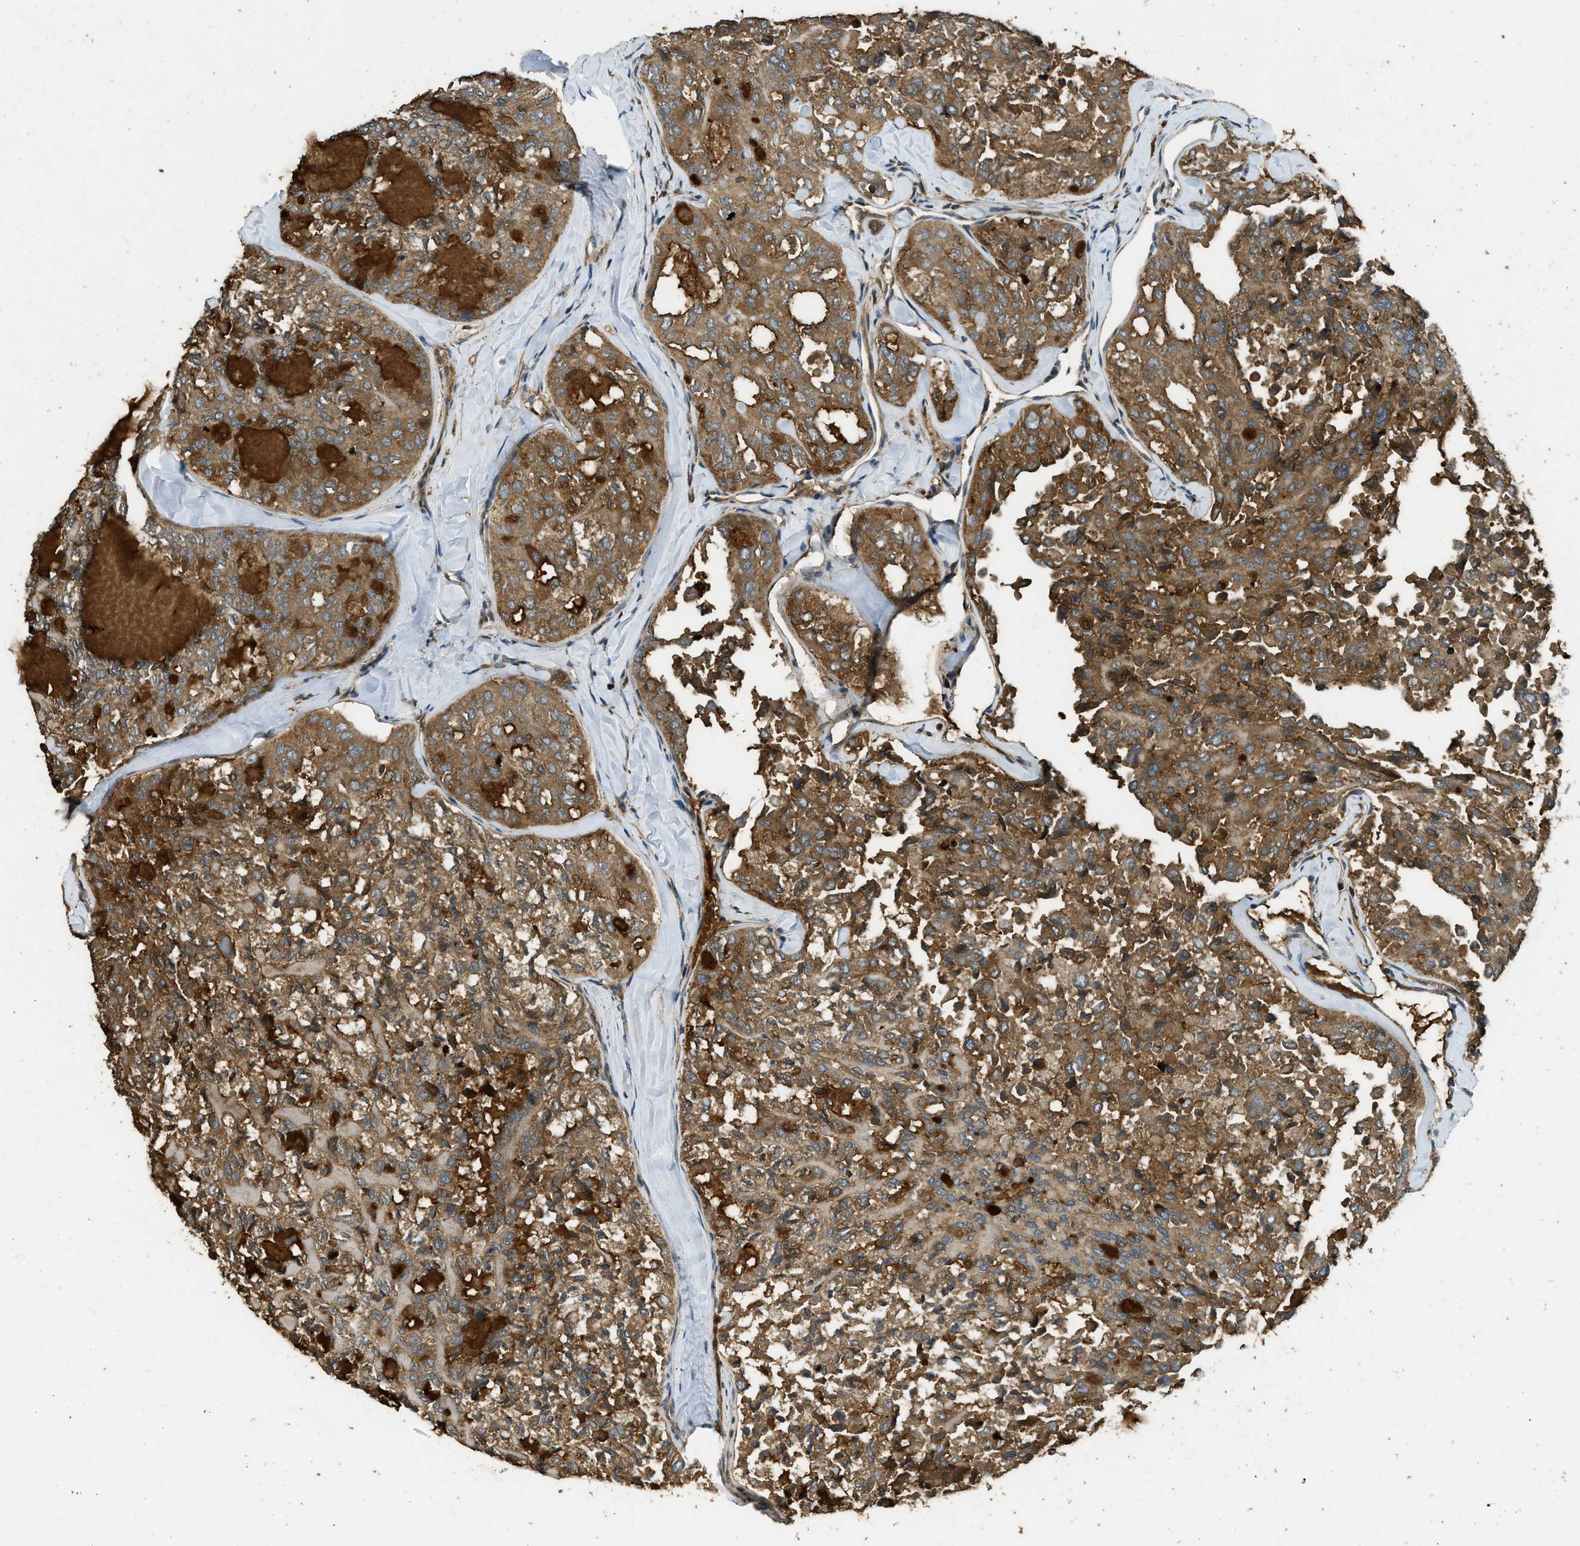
{"staining": {"intensity": "moderate", "quantity": ">75%", "location": "cytoplasmic/membranous"}, "tissue": "thyroid cancer", "cell_type": "Tumor cells", "image_type": "cancer", "snomed": [{"axis": "morphology", "description": "Follicular adenoma carcinoma, NOS"}, {"axis": "topography", "description": "Thyroid gland"}], "caption": "The image reveals a brown stain indicating the presence of a protein in the cytoplasmic/membranous of tumor cells in thyroid follicular adenoma carcinoma. The staining is performed using DAB brown chromogen to label protein expression. The nuclei are counter-stained blue using hematoxylin.", "gene": "PPP6R3", "patient": {"sex": "male", "age": 75}}